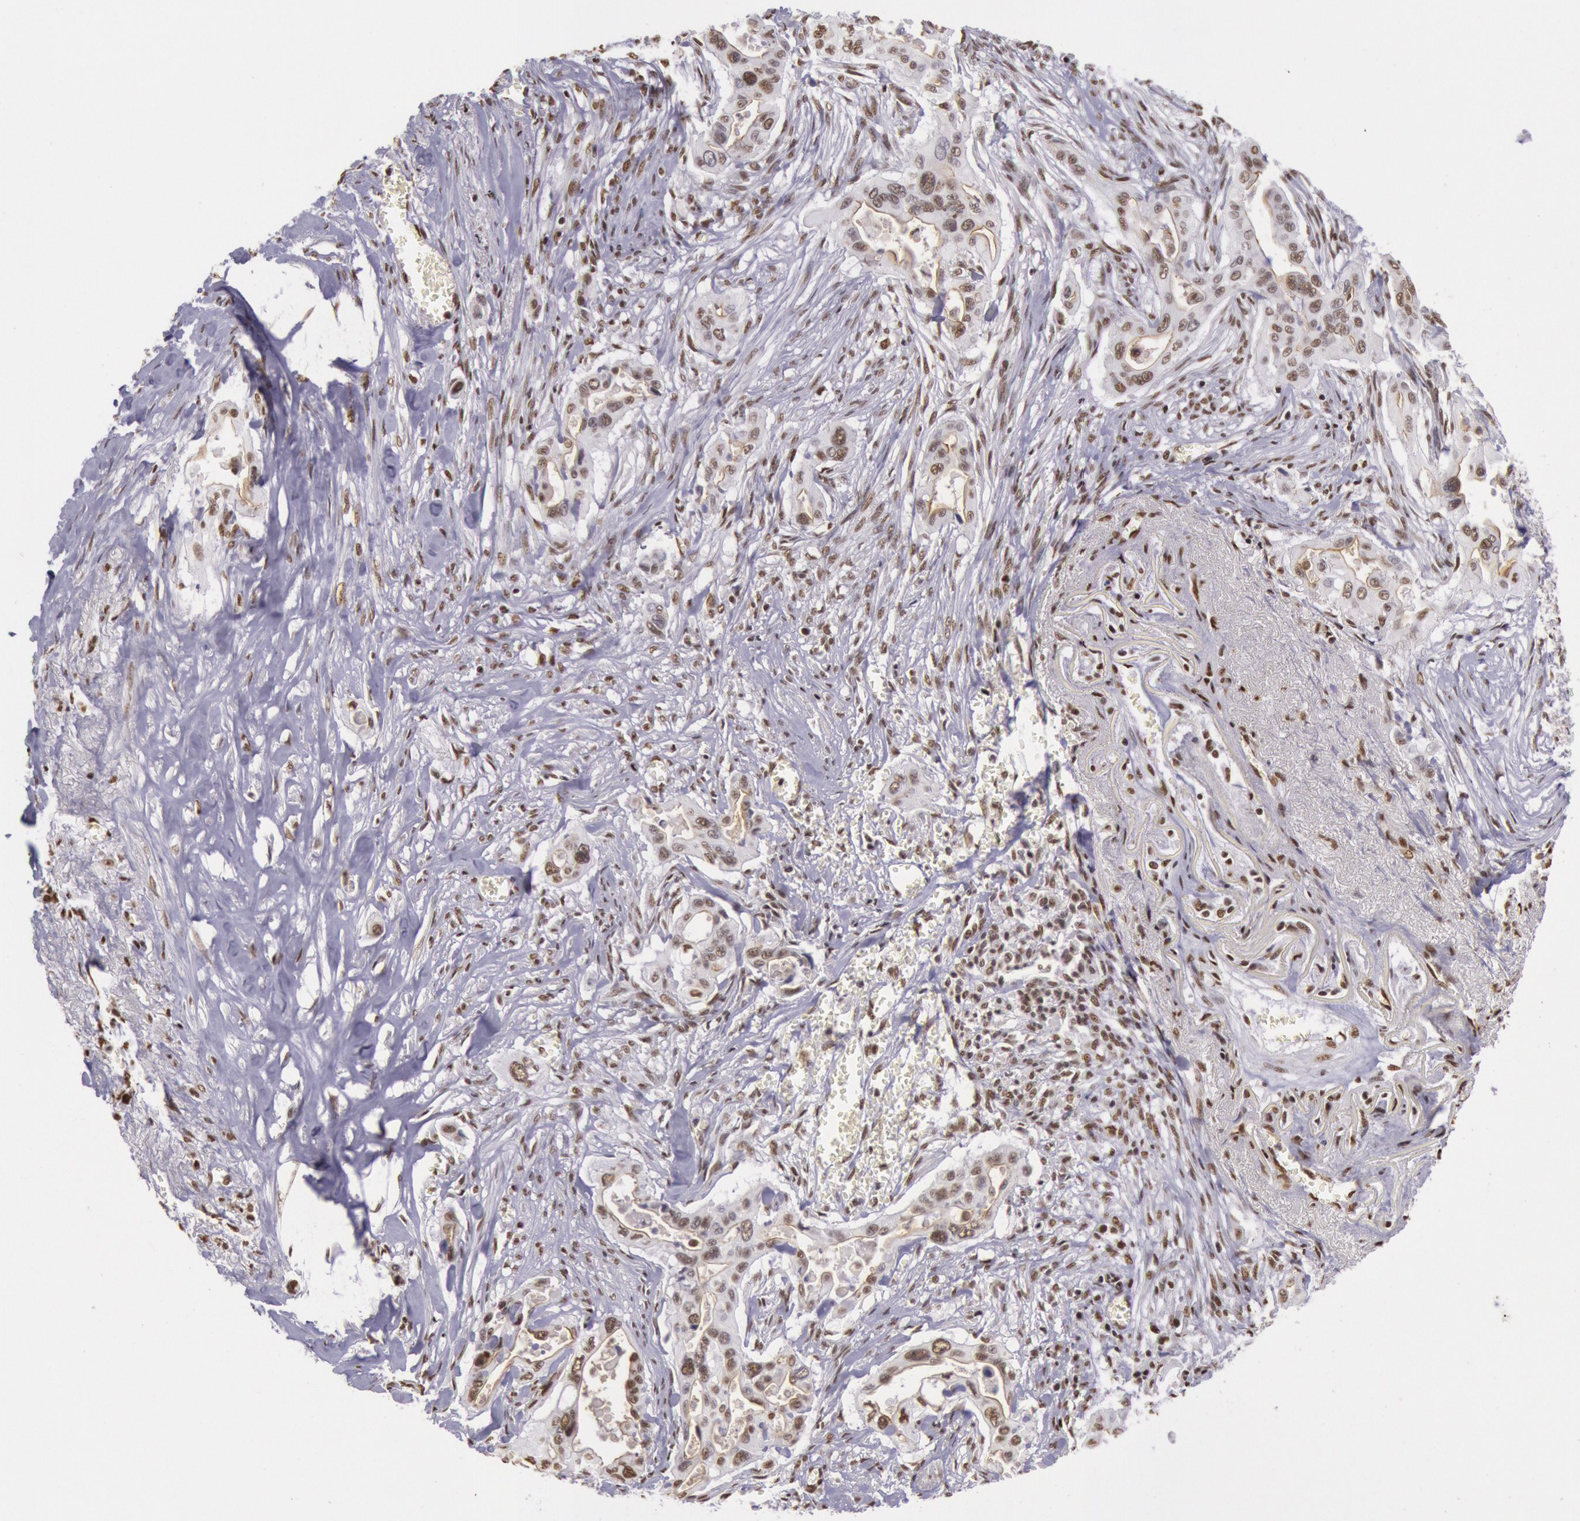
{"staining": {"intensity": "weak", "quantity": ">75%", "location": "nuclear"}, "tissue": "pancreatic cancer", "cell_type": "Tumor cells", "image_type": "cancer", "snomed": [{"axis": "morphology", "description": "Adenocarcinoma, NOS"}, {"axis": "topography", "description": "Pancreas"}], "caption": "Immunohistochemistry (IHC) micrograph of neoplastic tissue: human adenocarcinoma (pancreatic) stained using immunohistochemistry displays low levels of weak protein expression localized specifically in the nuclear of tumor cells, appearing as a nuclear brown color.", "gene": "HNRNPH2", "patient": {"sex": "male", "age": 77}}